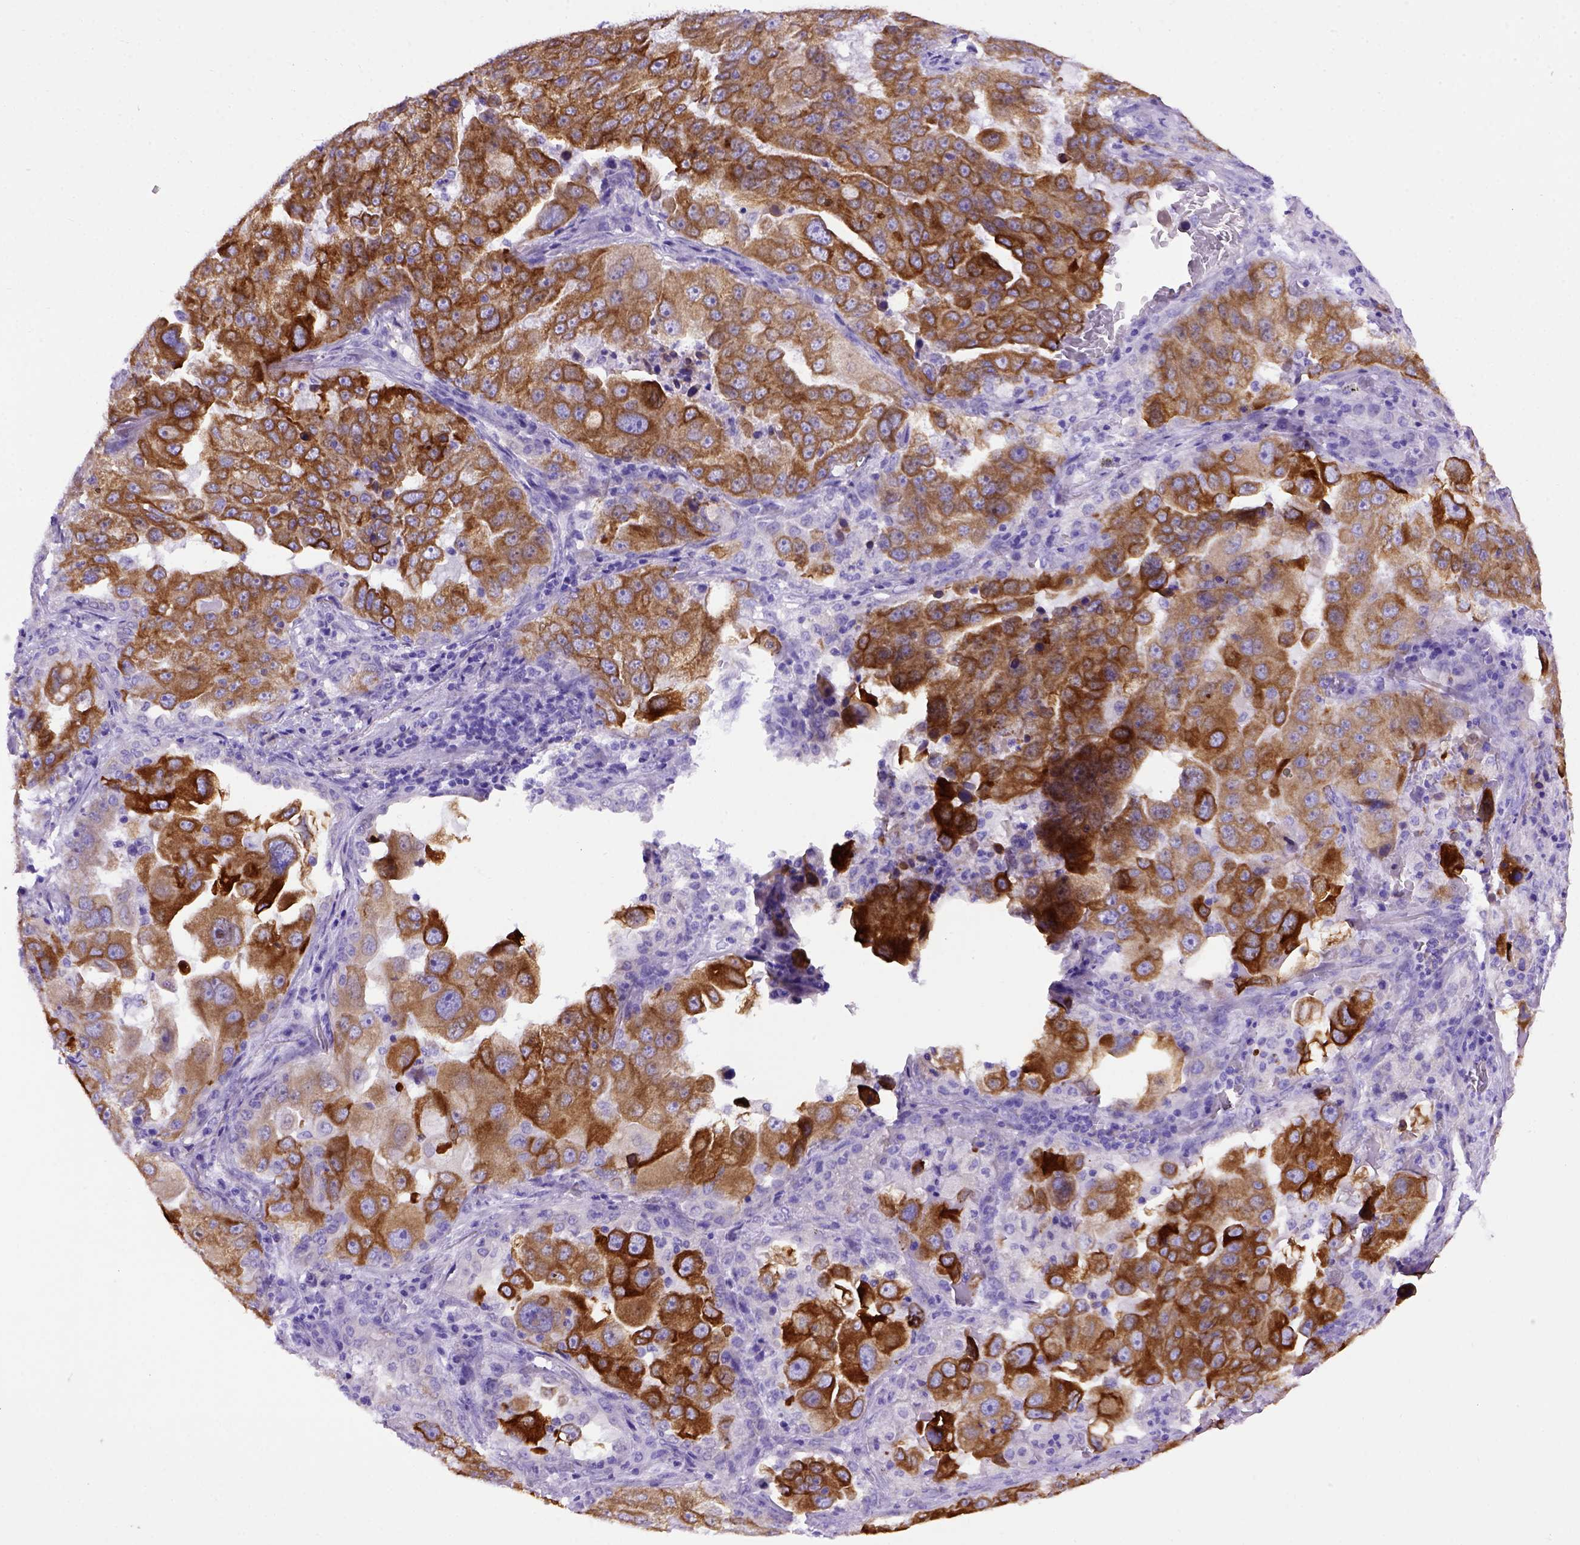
{"staining": {"intensity": "moderate", "quantity": ">75%", "location": "cytoplasmic/membranous"}, "tissue": "lung cancer", "cell_type": "Tumor cells", "image_type": "cancer", "snomed": [{"axis": "morphology", "description": "Adenocarcinoma, NOS"}, {"axis": "topography", "description": "Lung"}], "caption": "Protein expression analysis of human lung cancer reveals moderate cytoplasmic/membranous positivity in about >75% of tumor cells.", "gene": "PTGES", "patient": {"sex": "female", "age": 61}}